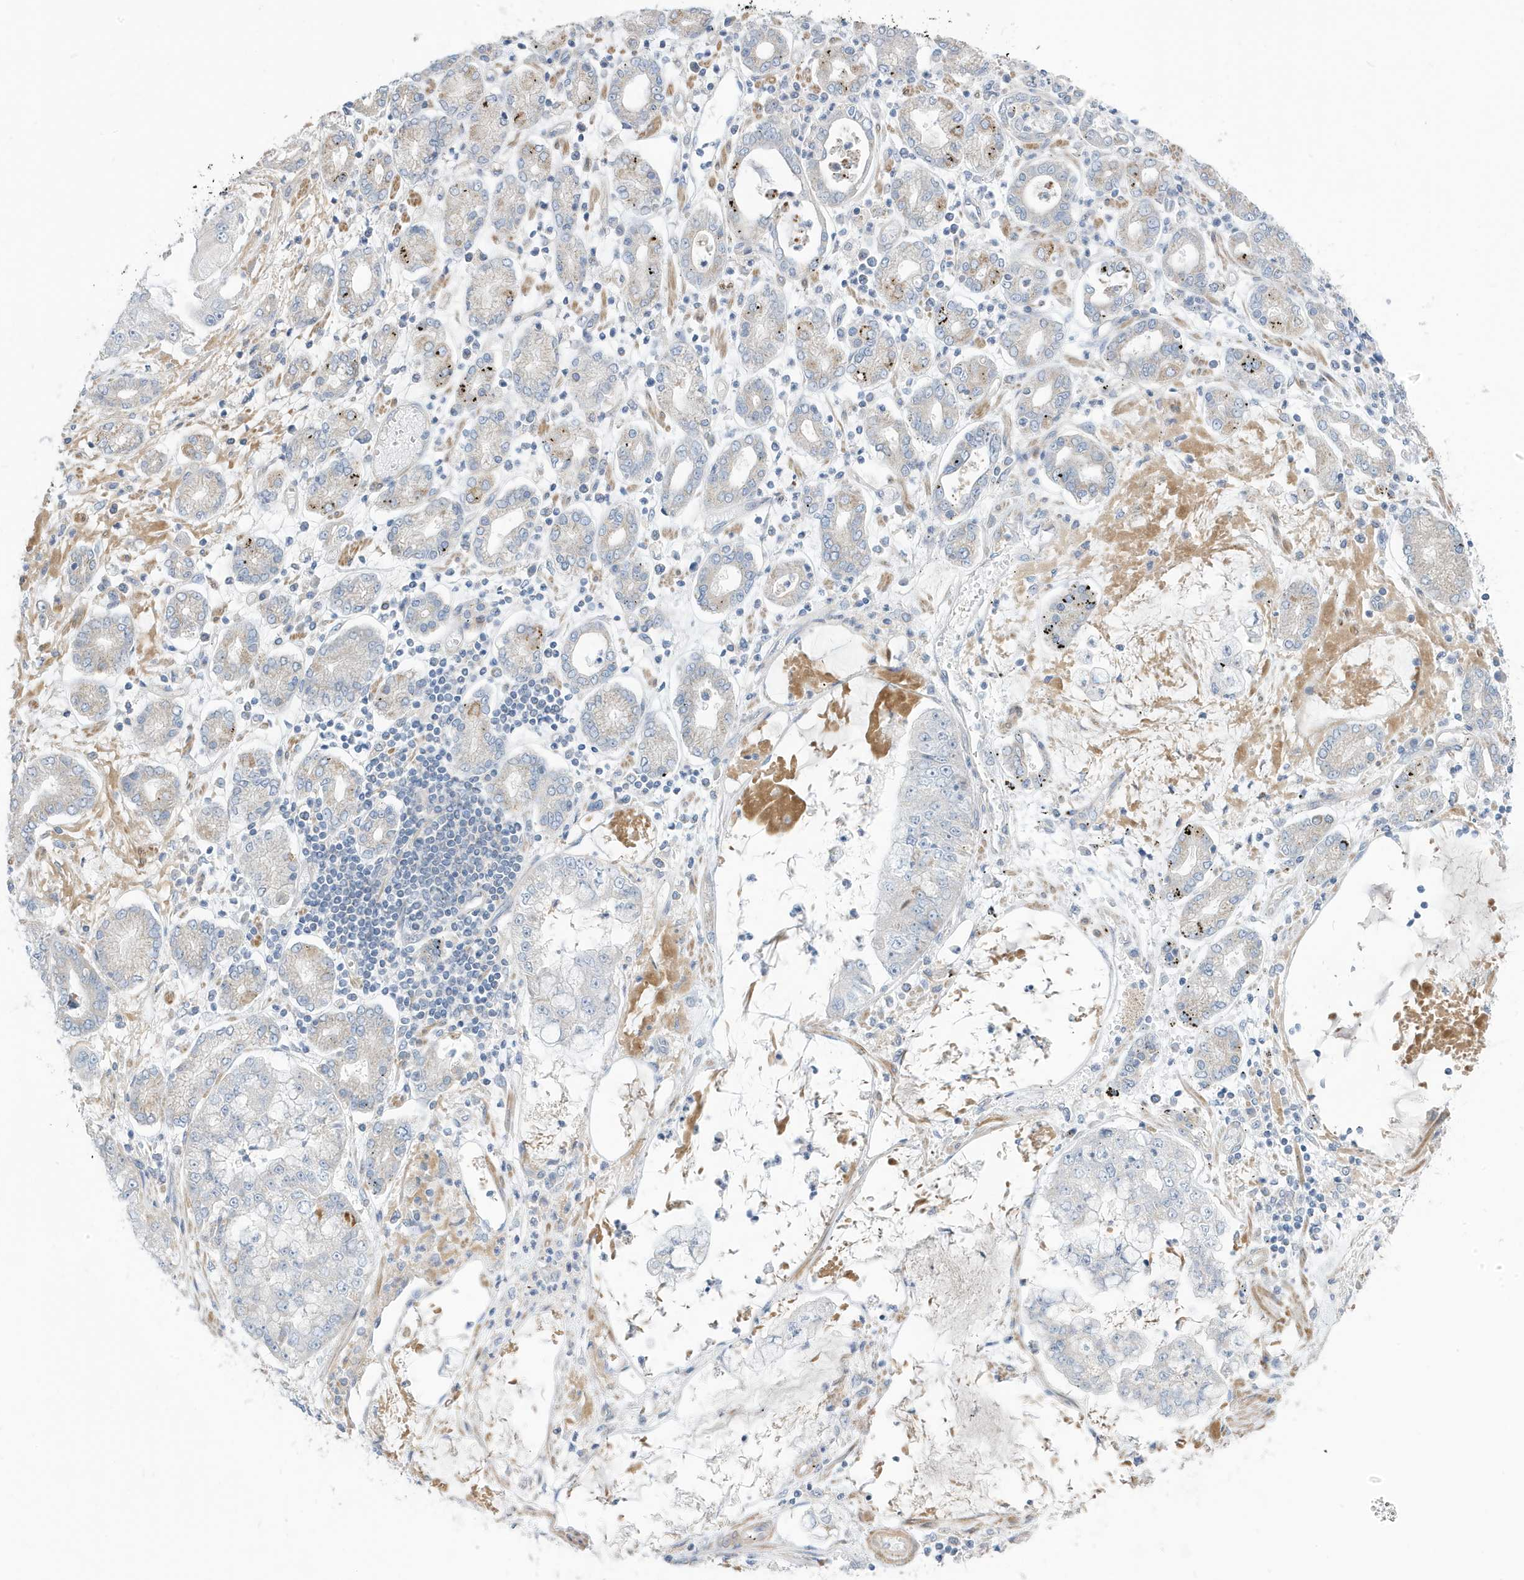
{"staining": {"intensity": "negative", "quantity": "none", "location": "none"}, "tissue": "stomach cancer", "cell_type": "Tumor cells", "image_type": "cancer", "snomed": [{"axis": "morphology", "description": "Adenocarcinoma, NOS"}, {"axis": "topography", "description": "Stomach"}], "caption": "Image shows no protein expression in tumor cells of stomach cancer (adenocarcinoma) tissue.", "gene": "ATP13A5", "patient": {"sex": "male", "age": 76}}